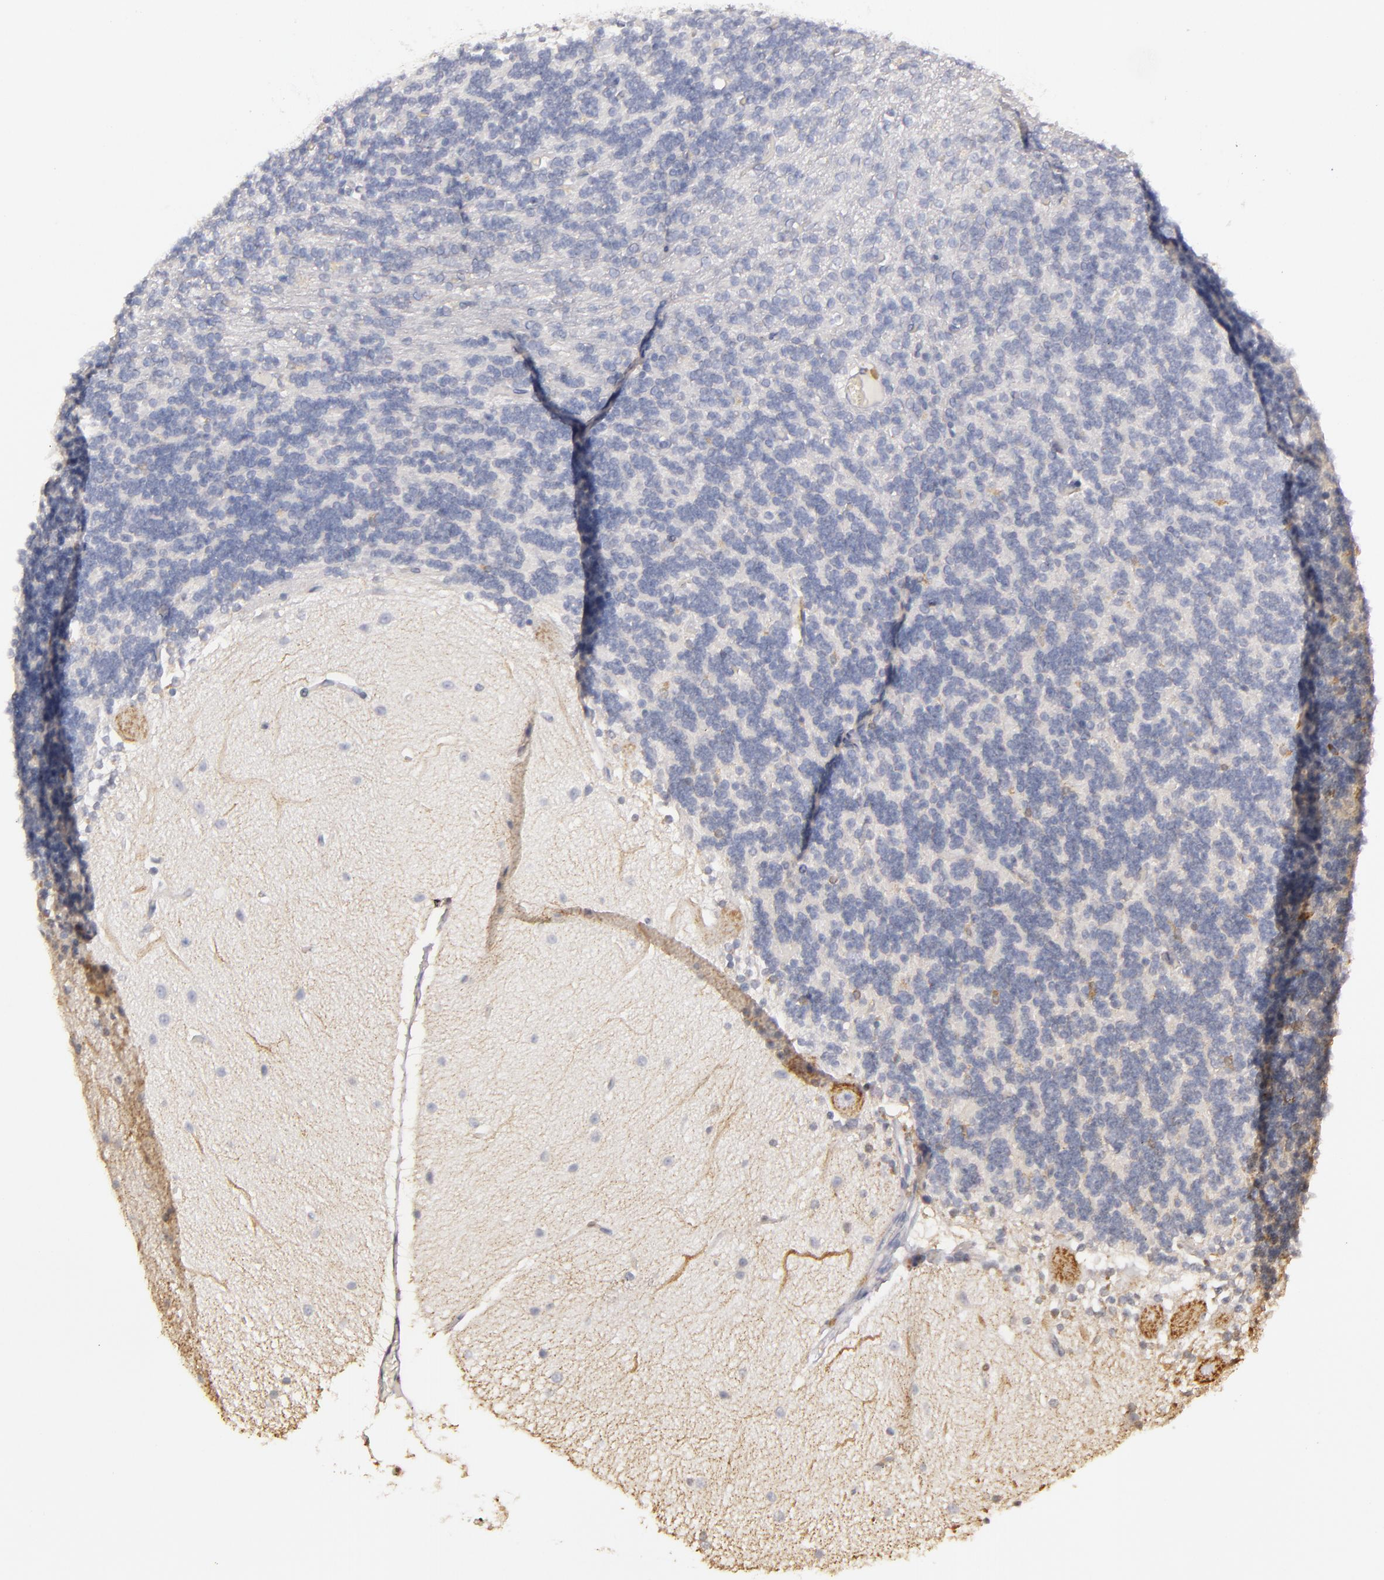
{"staining": {"intensity": "moderate", "quantity": "<25%", "location": "cytoplasmic/membranous"}, "tissue": "cerebellum", "cell_type": "Cells in granular layer", "image_type": "normal", "snomed": [{"axis": "morphology", "description": "Normal tissue, NOS"}, {"axis": "topography", "description": "Cerebellum"}], "caption": "Immunohistochemical staining of normal human cerebellum exhibits <25% levels of moderate cytoplasmic/membranous protein expression in approximately <25% of cells in granular layer.", "gene": "SLC9A3R1", "patient": {"sex": "female", "age": 54}}